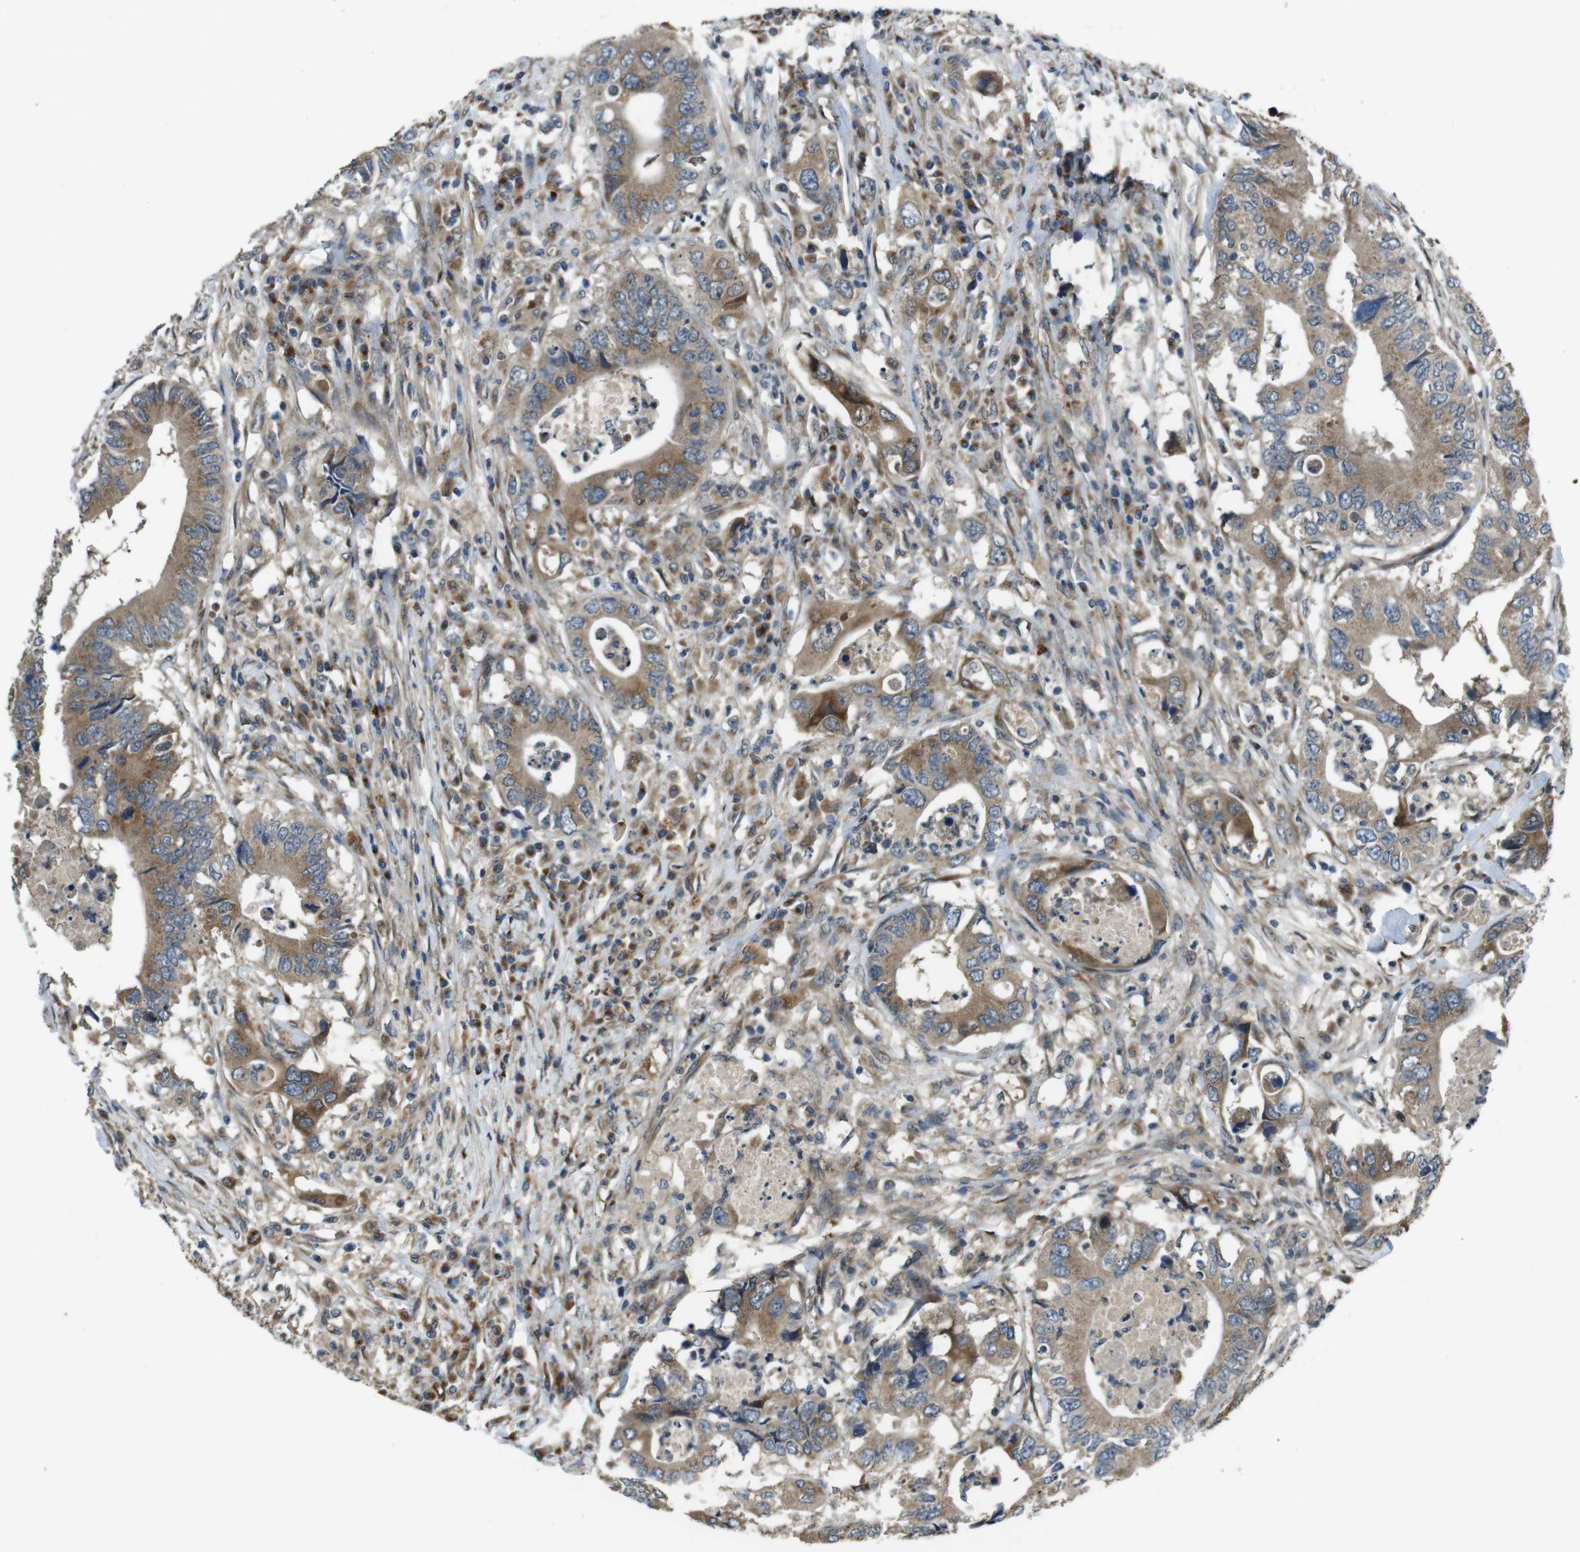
{"staining": {"intensity": "moderate", "quantity": ">75%", "location": "cytoplasmic/membranous"}, "tissue": "colorectal cancer", "cell_type": "Tumor cells", "image_type": "cancer", "snomed": [{"axis": "morphology", "description": "Adenocarcinoma, NOS"}, {"axis": "topography", "description": "Colon"}], "caption": "Protein expression by IHC exhibits moderate cytoplasmic/membranous expression in approximately >75% of tumor cells in colorectal cancer.", "gene": "RAB6A", "patient": {"sex": "male", "age": 71}}